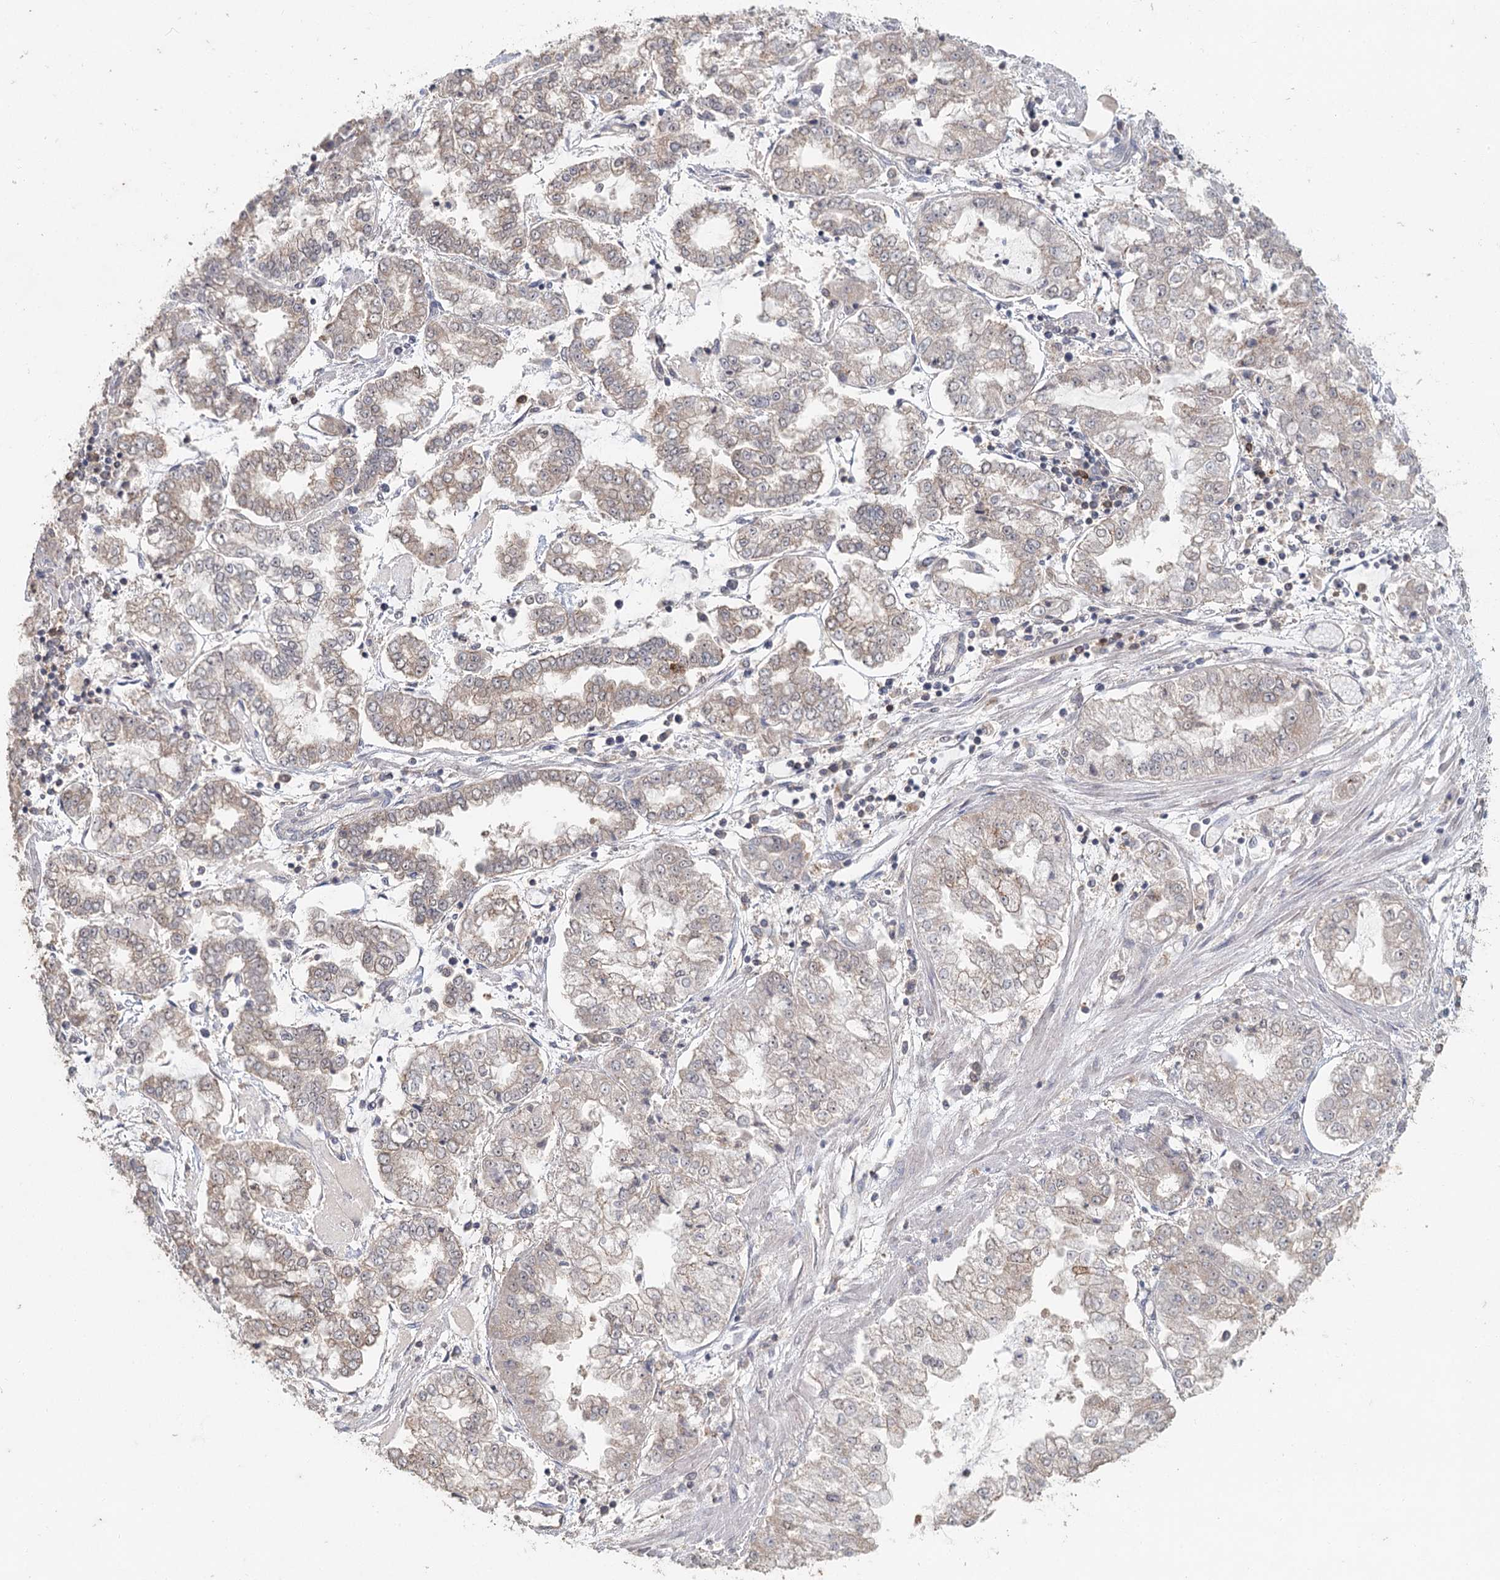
{"staining": {"intensity": "weak", "quantity": "25%-75%", "location": "cytoplasmic/membranous"}, "tissue": "stomach cancer", "cell_type": "Tumor cells", "image_type": "cancer", "snomed": [{"axis": "morphology", "description": "Adenocarcinoma, NOS"}, {"axis": "topography", "description": "Stomach"}], "caption": "Weak cytoplasmic/membranous staining for a protein is identified in about 25%-75% of tumor cells of adenocarcinoma (stomach) using immunohistochemistry.", "gene": "ADK", "patient": {"sex": "male", "age": 76}}